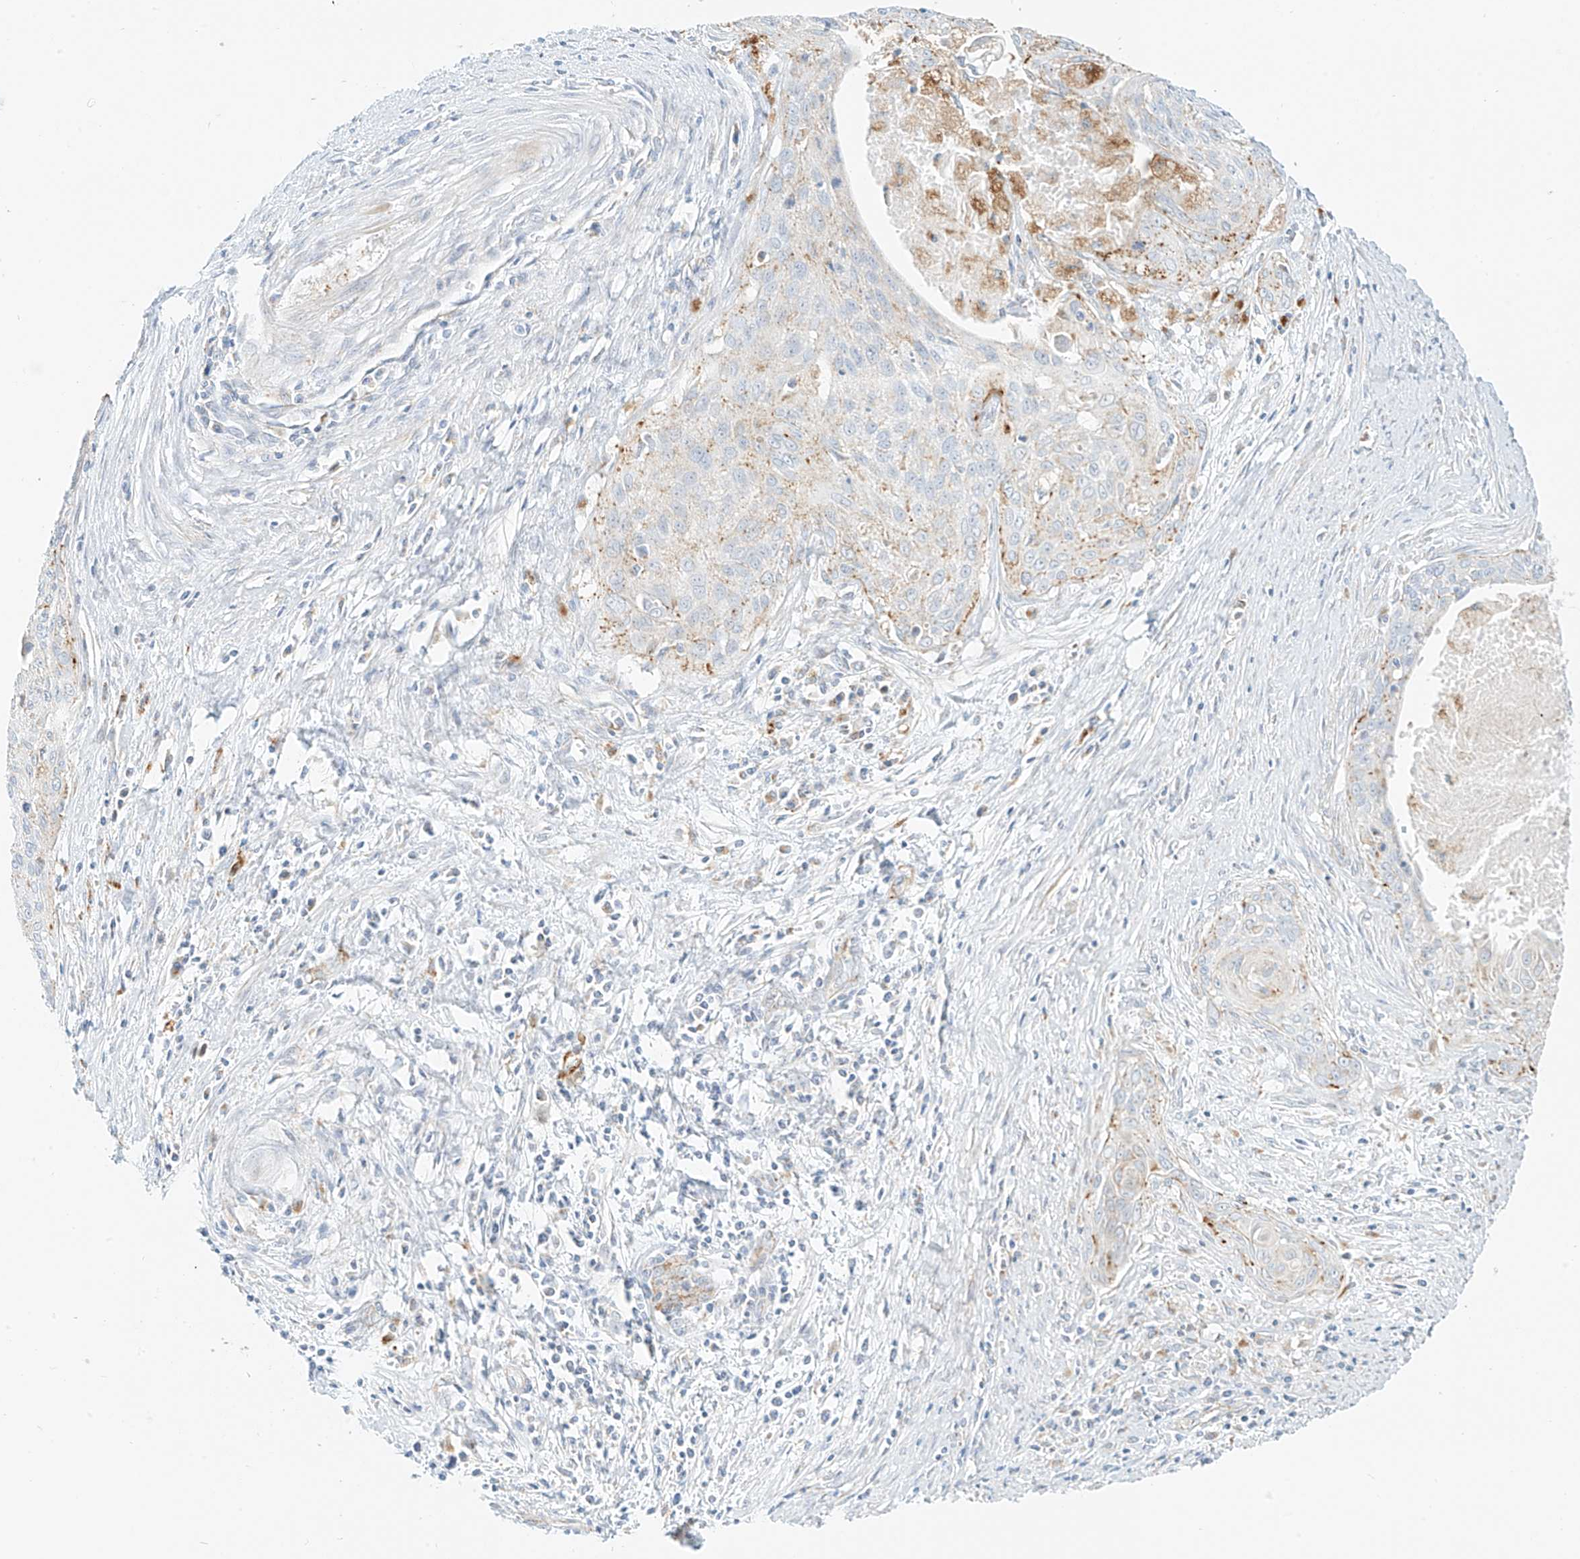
{"staining": {"intensity": "negative", "quantity": "none", "location": "none"}, "tissue": "cervical cancer", "cell_type": "Tumor cells", "image_type": "cancer", "snomed": [{"axis": "morphology", "description": "Squamous cell carcinoma, NOS"}, {"axis": "topography", "description": "Cervix"}], "caption": "Immunohistochemical staining of squamous cell carcinoma (cervical) displays no significant expression in tumor cells. (Stains: DAB IHC with hematoxylin counter stain, Microscopy: brightfield microscopy at high magnification).", "gene": "SLC35F6", "patient": {"sex": "female", "age": 55}}